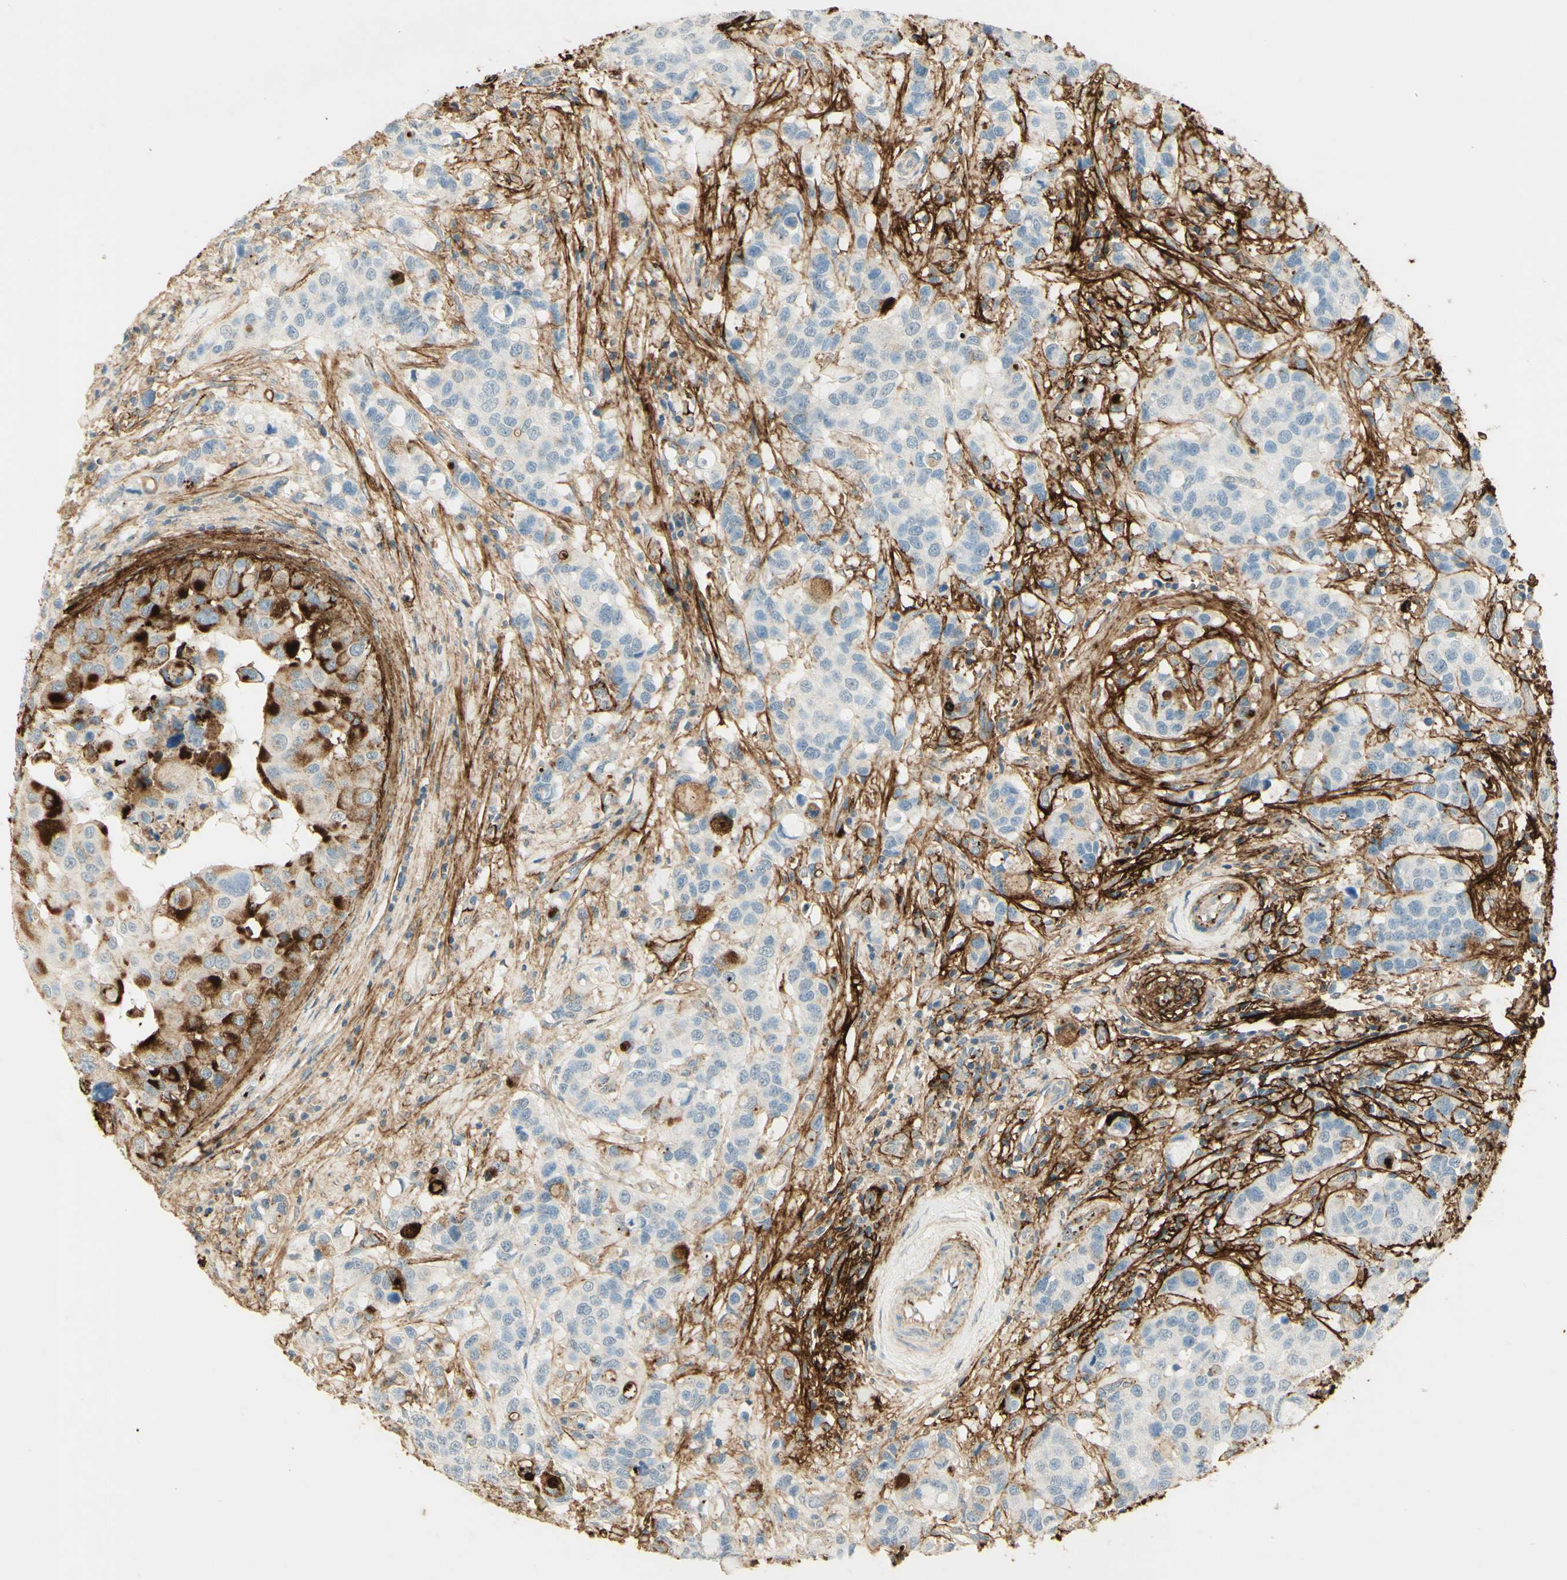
{"staining": {"intensity": "moderate", "quantity": "25%-75%", "location": "cytoplasmic/membranous"}, "tissue": "breast cancer", "cell_type": "Tumor cells", "image_type": "cancer", "snomed": [{"axis": "morphology", "description": "Duct carcinoma"}, {"axis": "topography", "description": "Breast"}], "caption": "Protein staining displays moderate cytoplasmic/membranous positivity in about 25%-75% of tumor cells in breast cancer (intraductal carcinoma).", "gene": "TNN", "patient": {"sex": "female", "age": 27}}